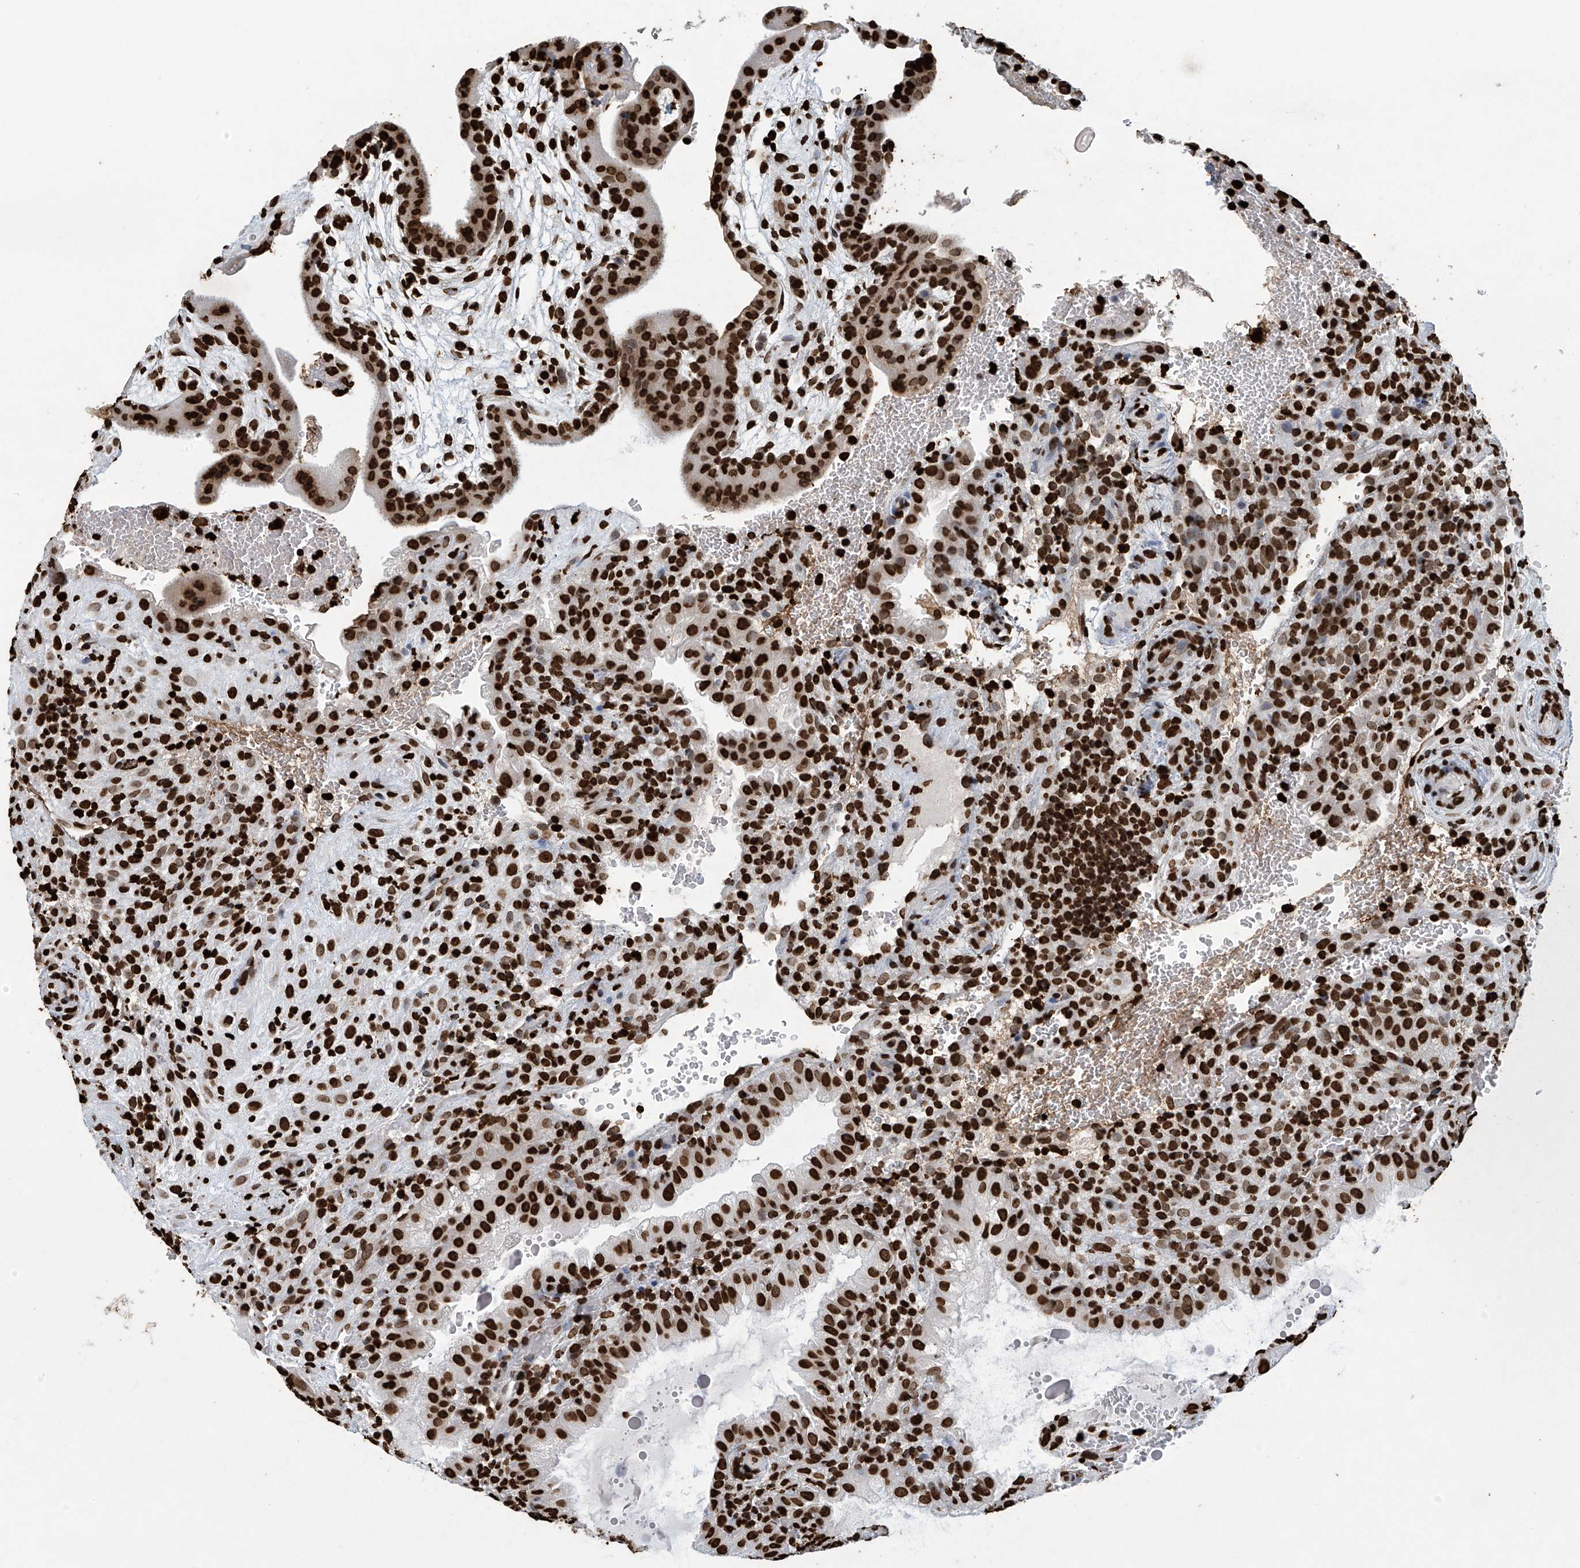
{"staining": {"intensity": "strong", "quantity": ">75%", "location": "nuclear"}, "tissue": "placenta", "cell_type": "Decidual cells", "image_type": "normal", "snomed": [{"axis": "morphology", "description": "Normal tissue, NOS"}, {"axis": "topography", "description": "Placenta"}], "caption": "An IHC histopathology image of benign tissue is shown. Protein staining in brown highlights strong nuclear positivity in placenta within decidual cells.", "gene": "H3", "patient": {"sex": "female", "age": 35}}